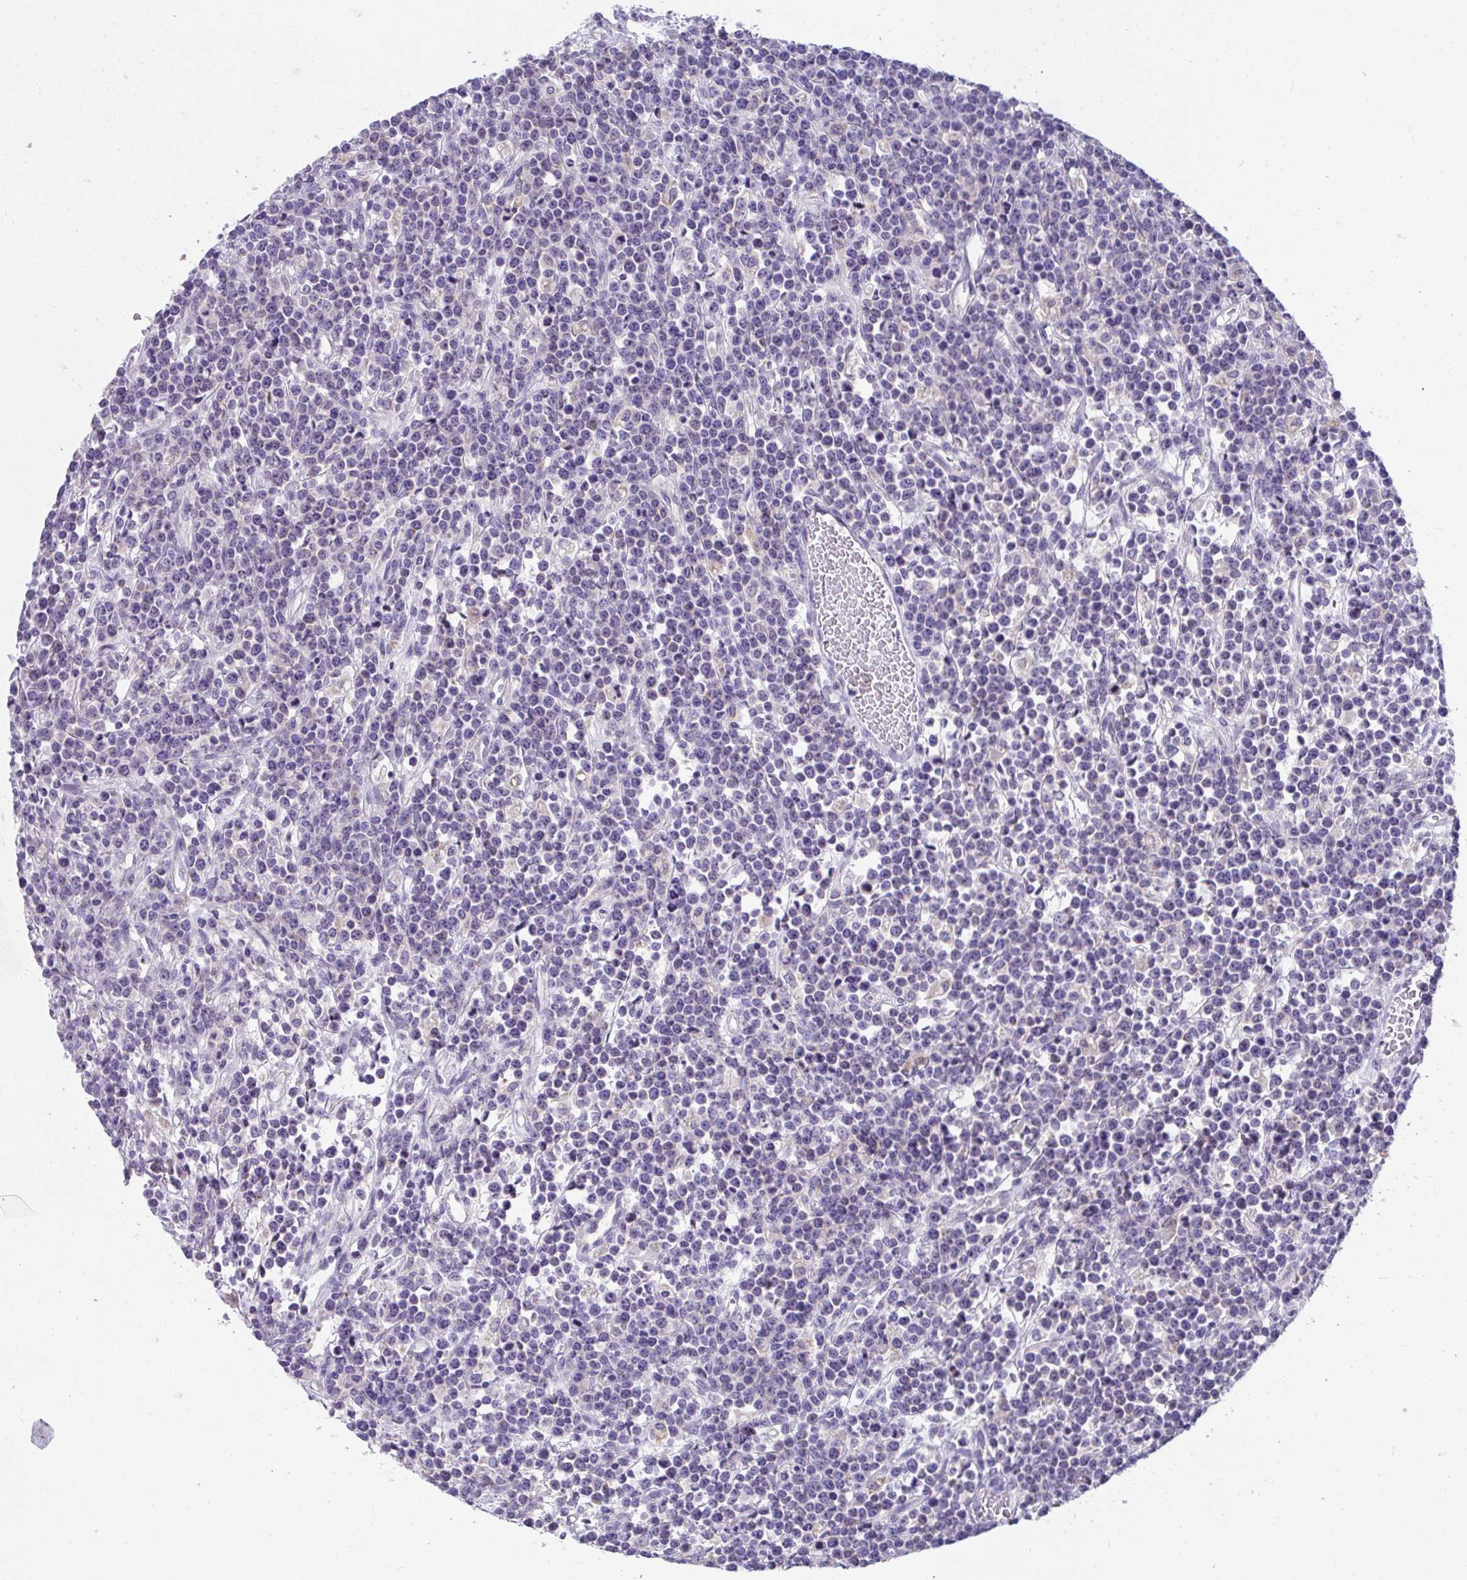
{"staining": {"intensity": "negative", "quantity": "none", "location": "none"}, "tissue": "lymphoma", "cell_type": "Tumor cells", "image_type": "cancer", "snomed": [{"axis": "morphology", "description": "Malignant lymphoma, non-Hodgkin's type, High grade"}, {"axis": "topography", "description": "Ovary"}], "caption": "IHC of human high-grade malignant lymphoma, non-Hodgkin's type shows no staining in tumor cells.", "gene": "COA5", "patient": {"sex": "female", "age": 56}}